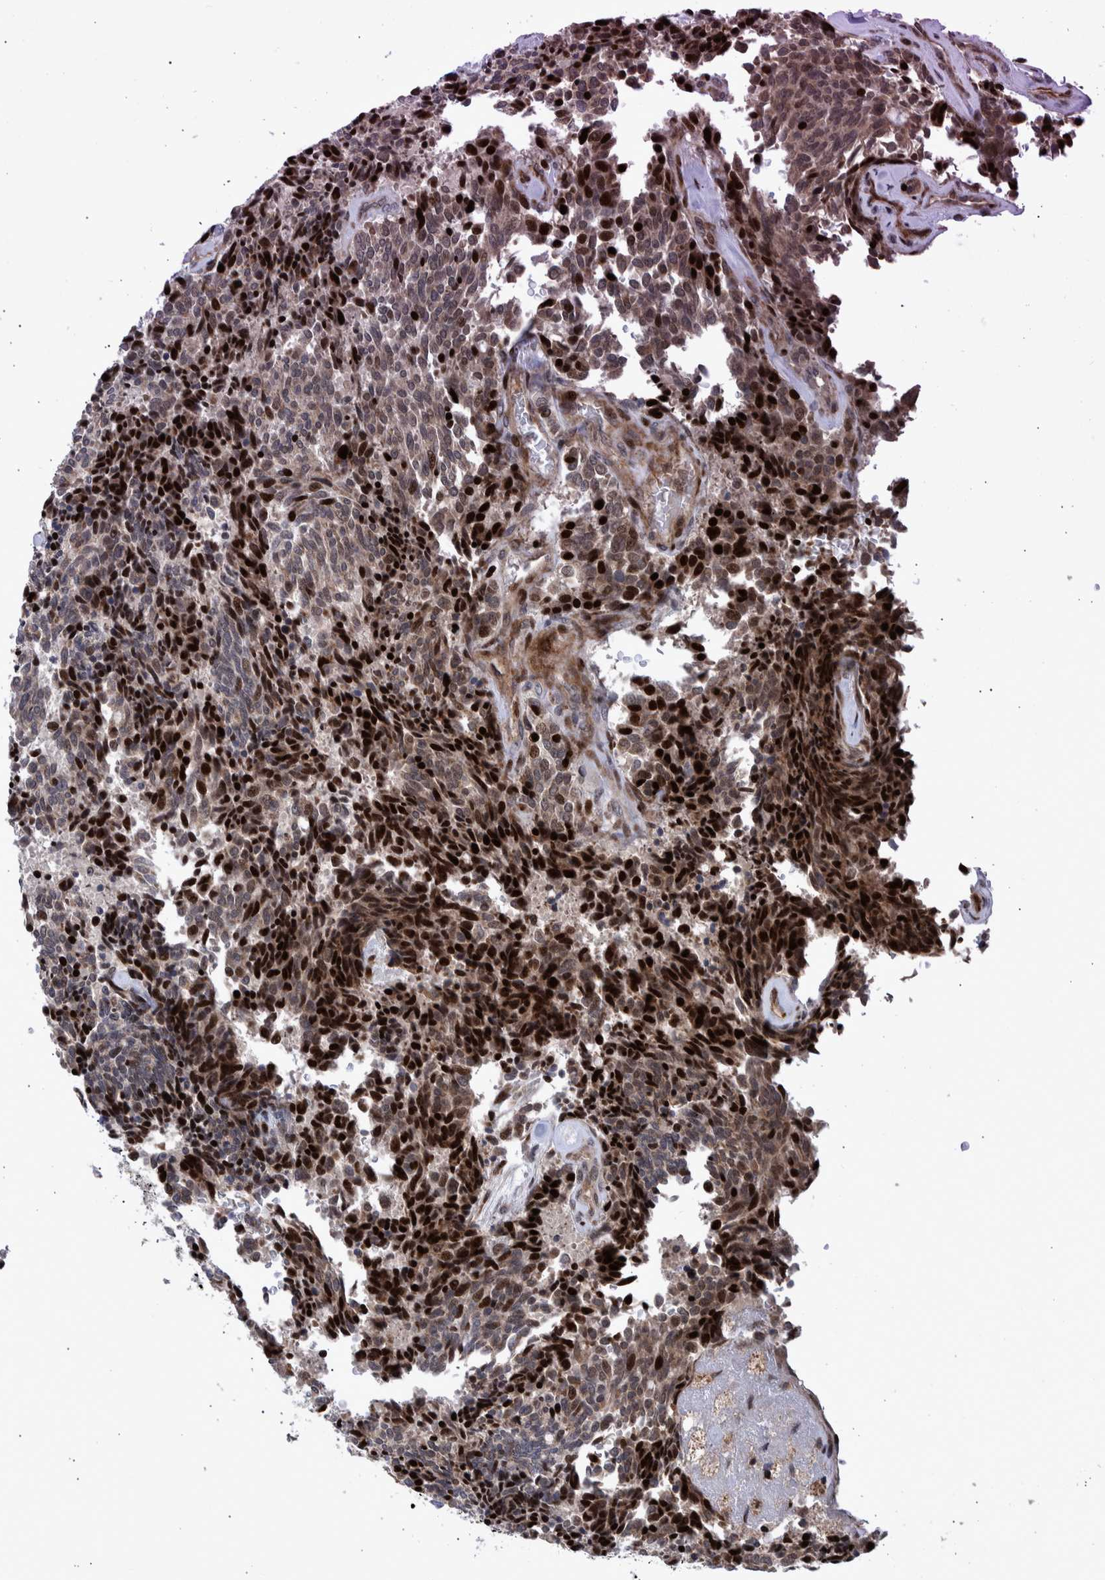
{"staining": {"intensity": "strong", "quantity": "25%-75%", "location": "nuclear"}, "tissue": "carcinoid", "cell_type": "Tumor cells", "image_type": "cancer", "snomed": [{"axis": "morphology", "description": "Carcinoid, malignant, NOS"}, {"axis": "topography", "description": "Pancreas"}], "caption": "Strong nuclear staining is appreciated in approximately 25%-75% of tumor cells in malignant carcinoid.", "gene": "SHISA6", "patient": {"sex": "female", "age": 54}}